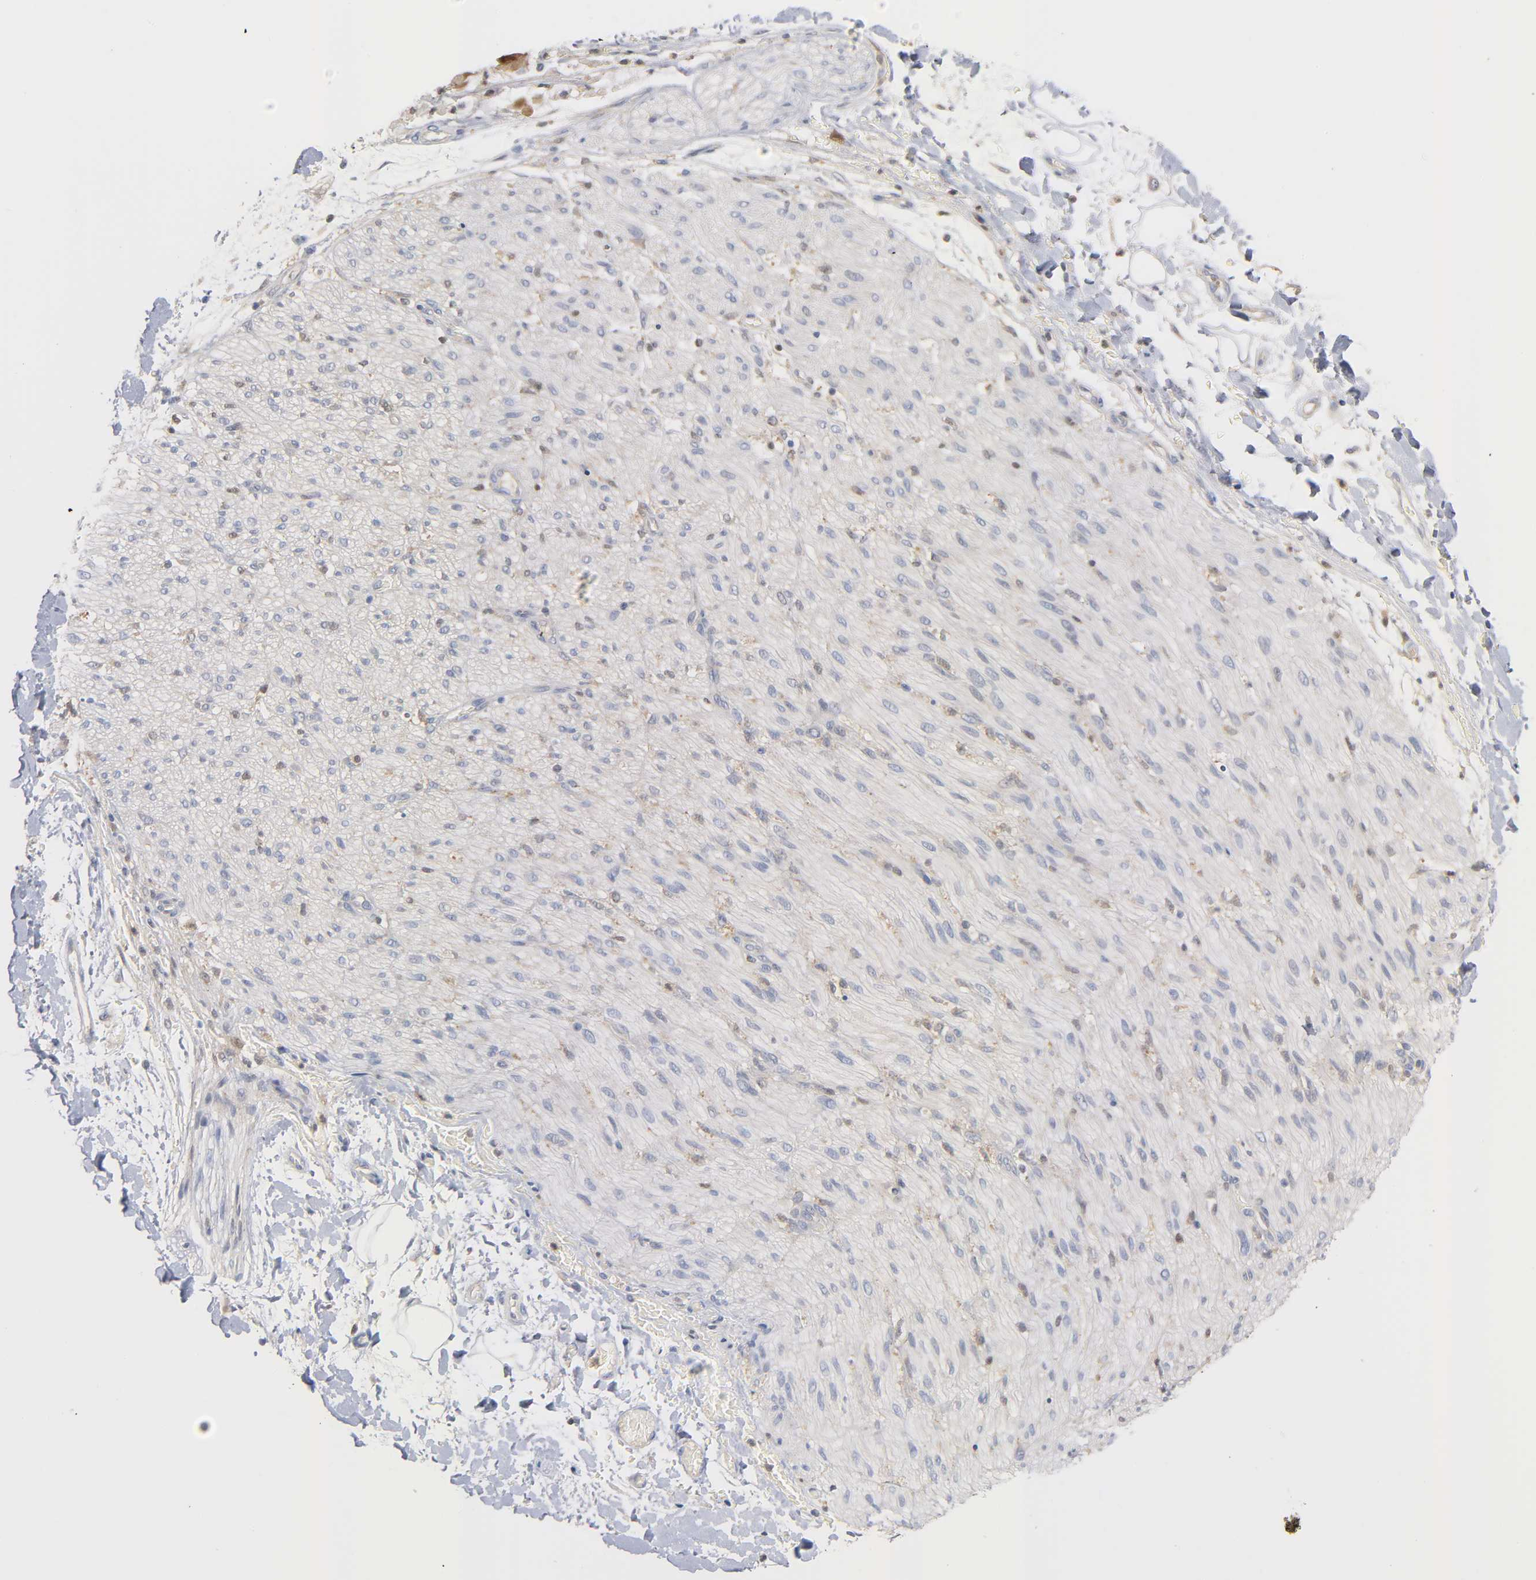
{"staining": {"intensity": "negative", "quantity": "none", "location": "none"}, "tissue": "adipose tissue", "cell_type": "Adipocytes", "image_type": "normal", "snomed": [{"axis": "morphology", "description": "Normal tissue, NOS"}, {"axis": "morphology", "description": "Cholangiocarcinoma"}, {"axis": "topography", "description": "Liver"}, {"axis": "topography", "description": "Peripheral nerve tissue"}], "caption": "High power microscopy photomicrograph of an immunohistochemistry histopathology image of benign adipose tissue, revealing no significant expression in adipocytes. (DAB (3,3'-diaminobenzidine) immunohistochemistry, high magnification).", "gene": "IL18", "patient": {"sex": "male", "age": 50}}